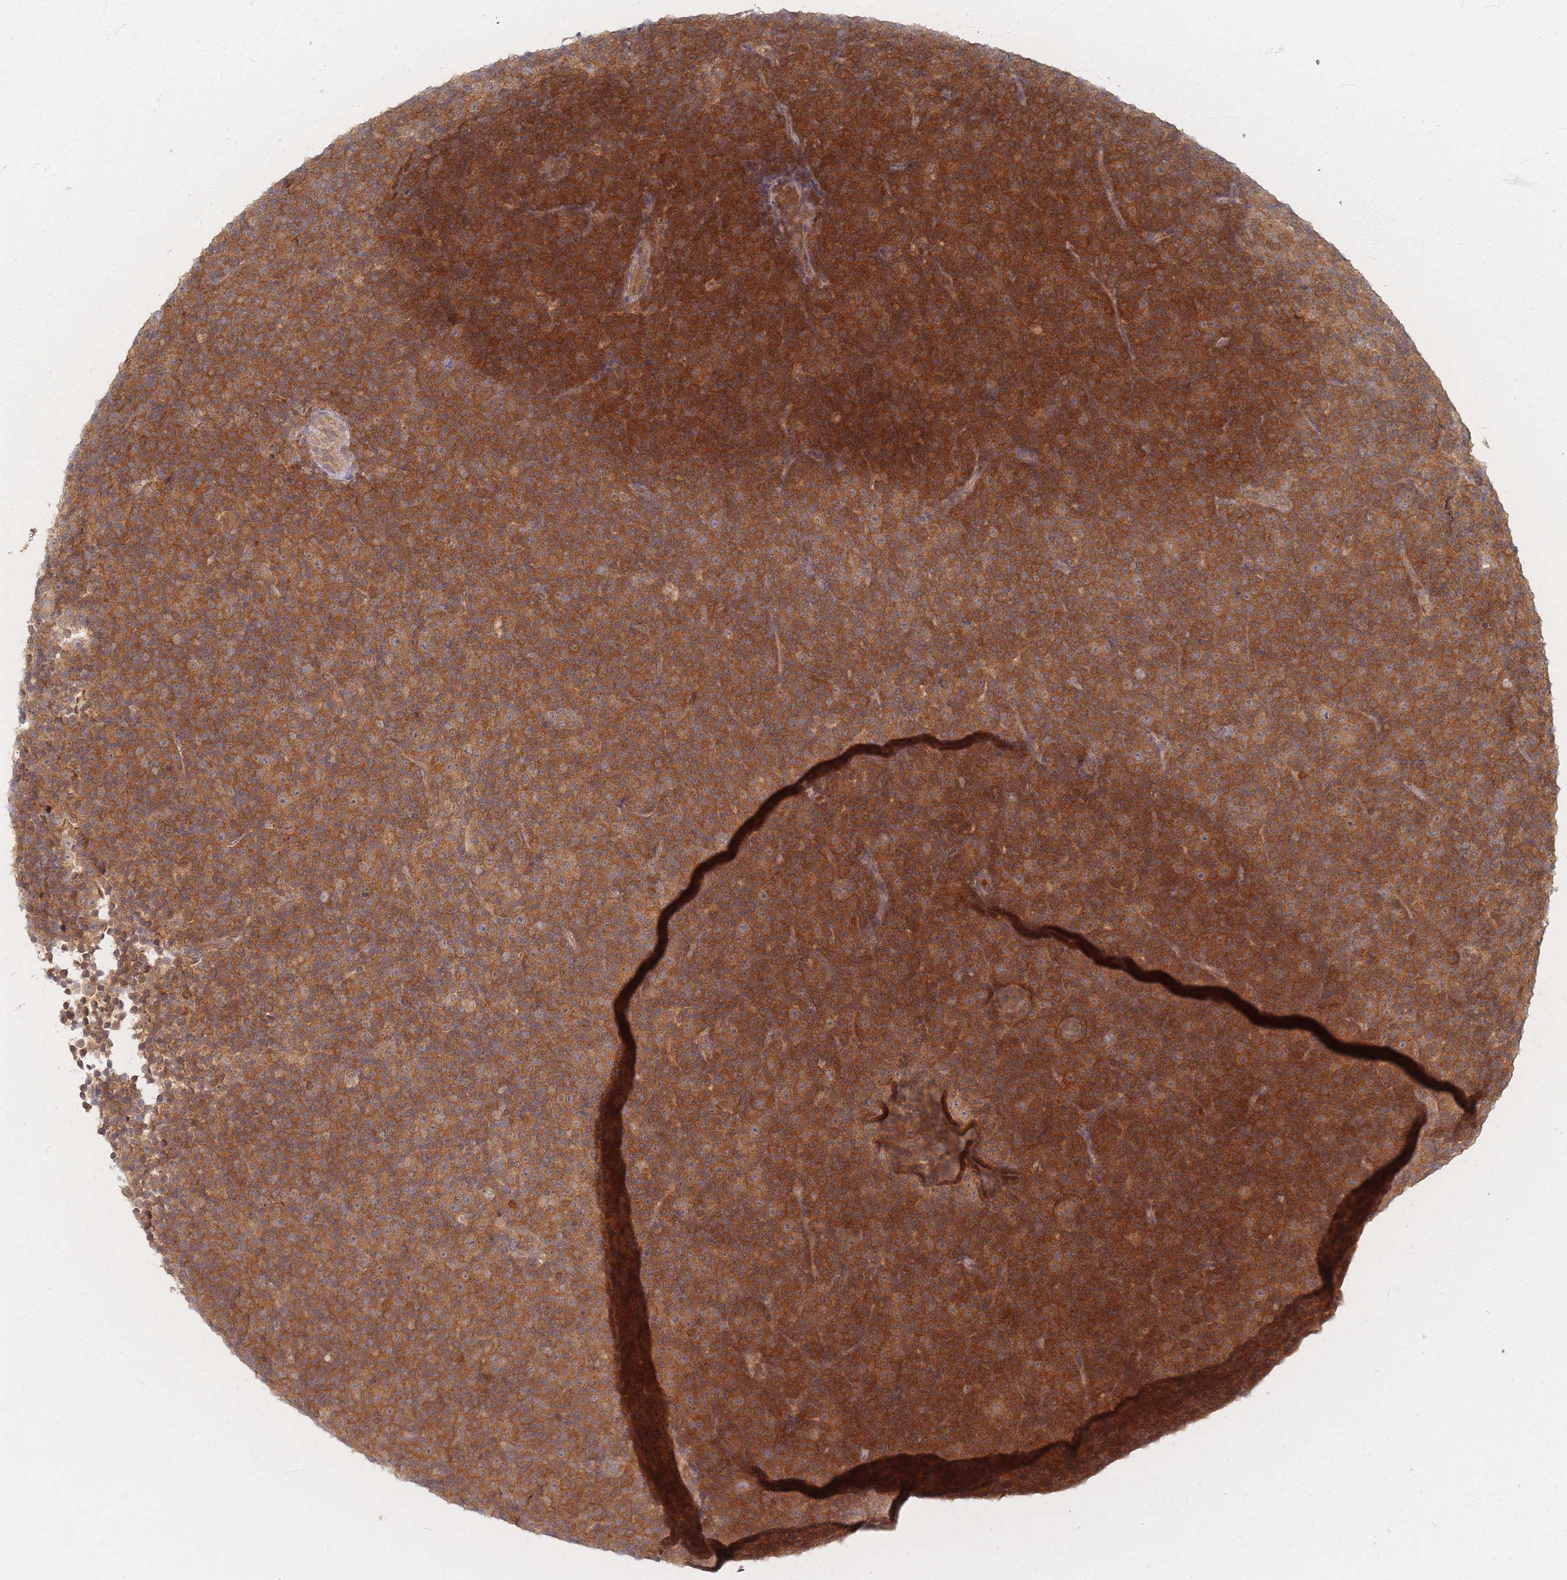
{"staining": {"intensity": "moderate", "quantity": ">75%", "location": "cytoplasmic/membranous"}, "tissue": "lymphoma", "cell_type": "Tumor cells", "image_type": "cancer", "snomed": [{"axis": "morphology", "description": "Malignant lymphoma, non-Hodgkin's type, Low grade"}, {"axis": "topography", "description": "Lymph node"}], "caption": "The image reveals immunohistochemical staining of lymphoma. There is moderate cytoplasmic/membranous staining is identified in approximately >75% of tumor cells.", "gene": "PSMD9", "patient": {"sex": "female", "age": 67}}